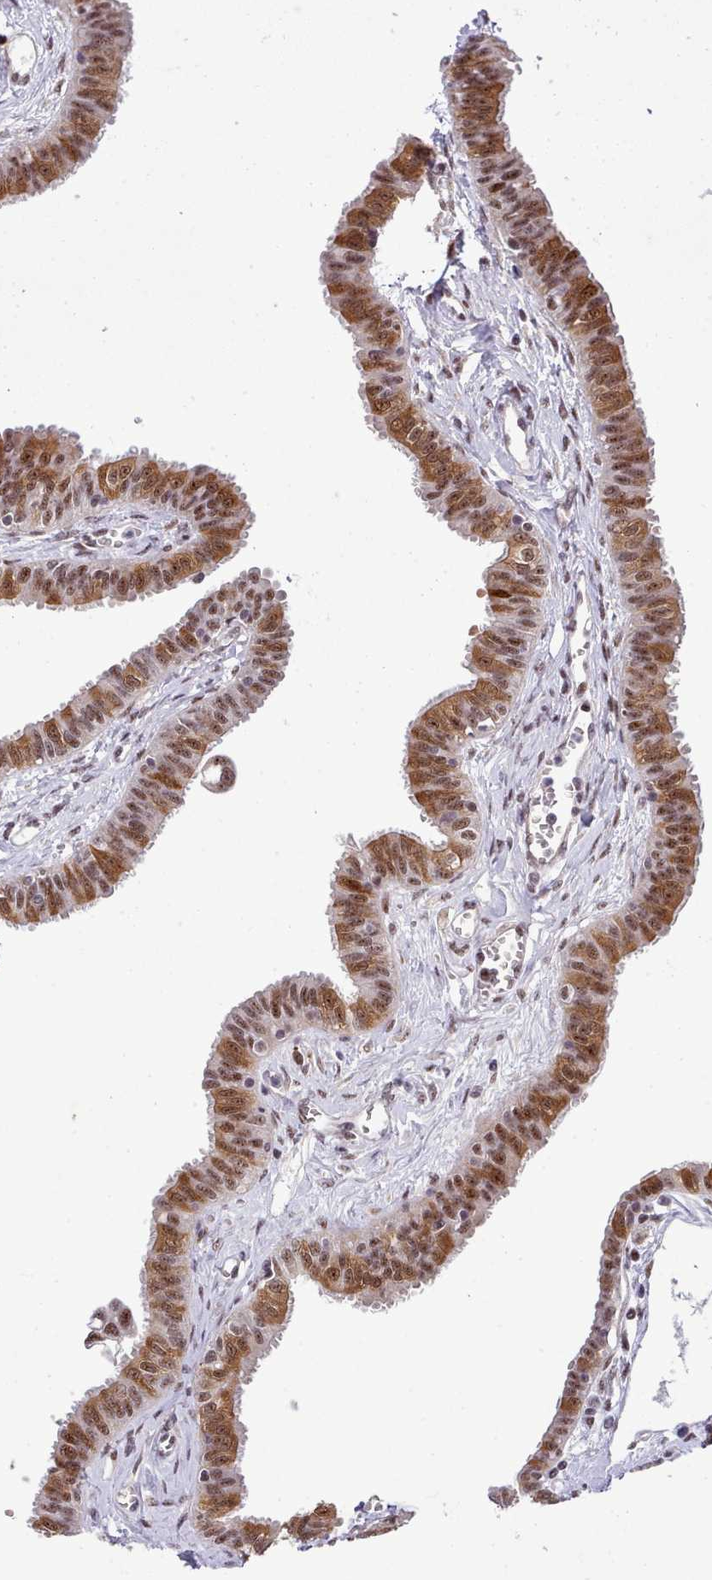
{"staining": {"intensity": "strong", "quantity": ">75%", "location": "cytoplasmic/membranous,nuclear"}, "tissue": "fallopian tube", "cell_type": "Glandular cells", "image_type": "normal", "snomed": [{"axis": "morphology", "description": "Normal tissue, NOS"}, {"axis": "morphology", "description": "Carcinoma, NOS"}, {"axis": "topography", "description": "Fallopian tube"}, {"axis": "topography", "description": "Ovary"}], "caption": "Brown immunohistochemical staining in benign fallopian tube displays strong cytoplasmic/membranous,nuclear positivity in about >75% of glandular cells. The staining was performed using DAB (3,3'-diaminobenzidine), with brown indicating positive protein expression. Nuclei are stained blue with hematoxylin.", "gene": "HOXB7", "patient": {"sex": "female", "age": 59}}